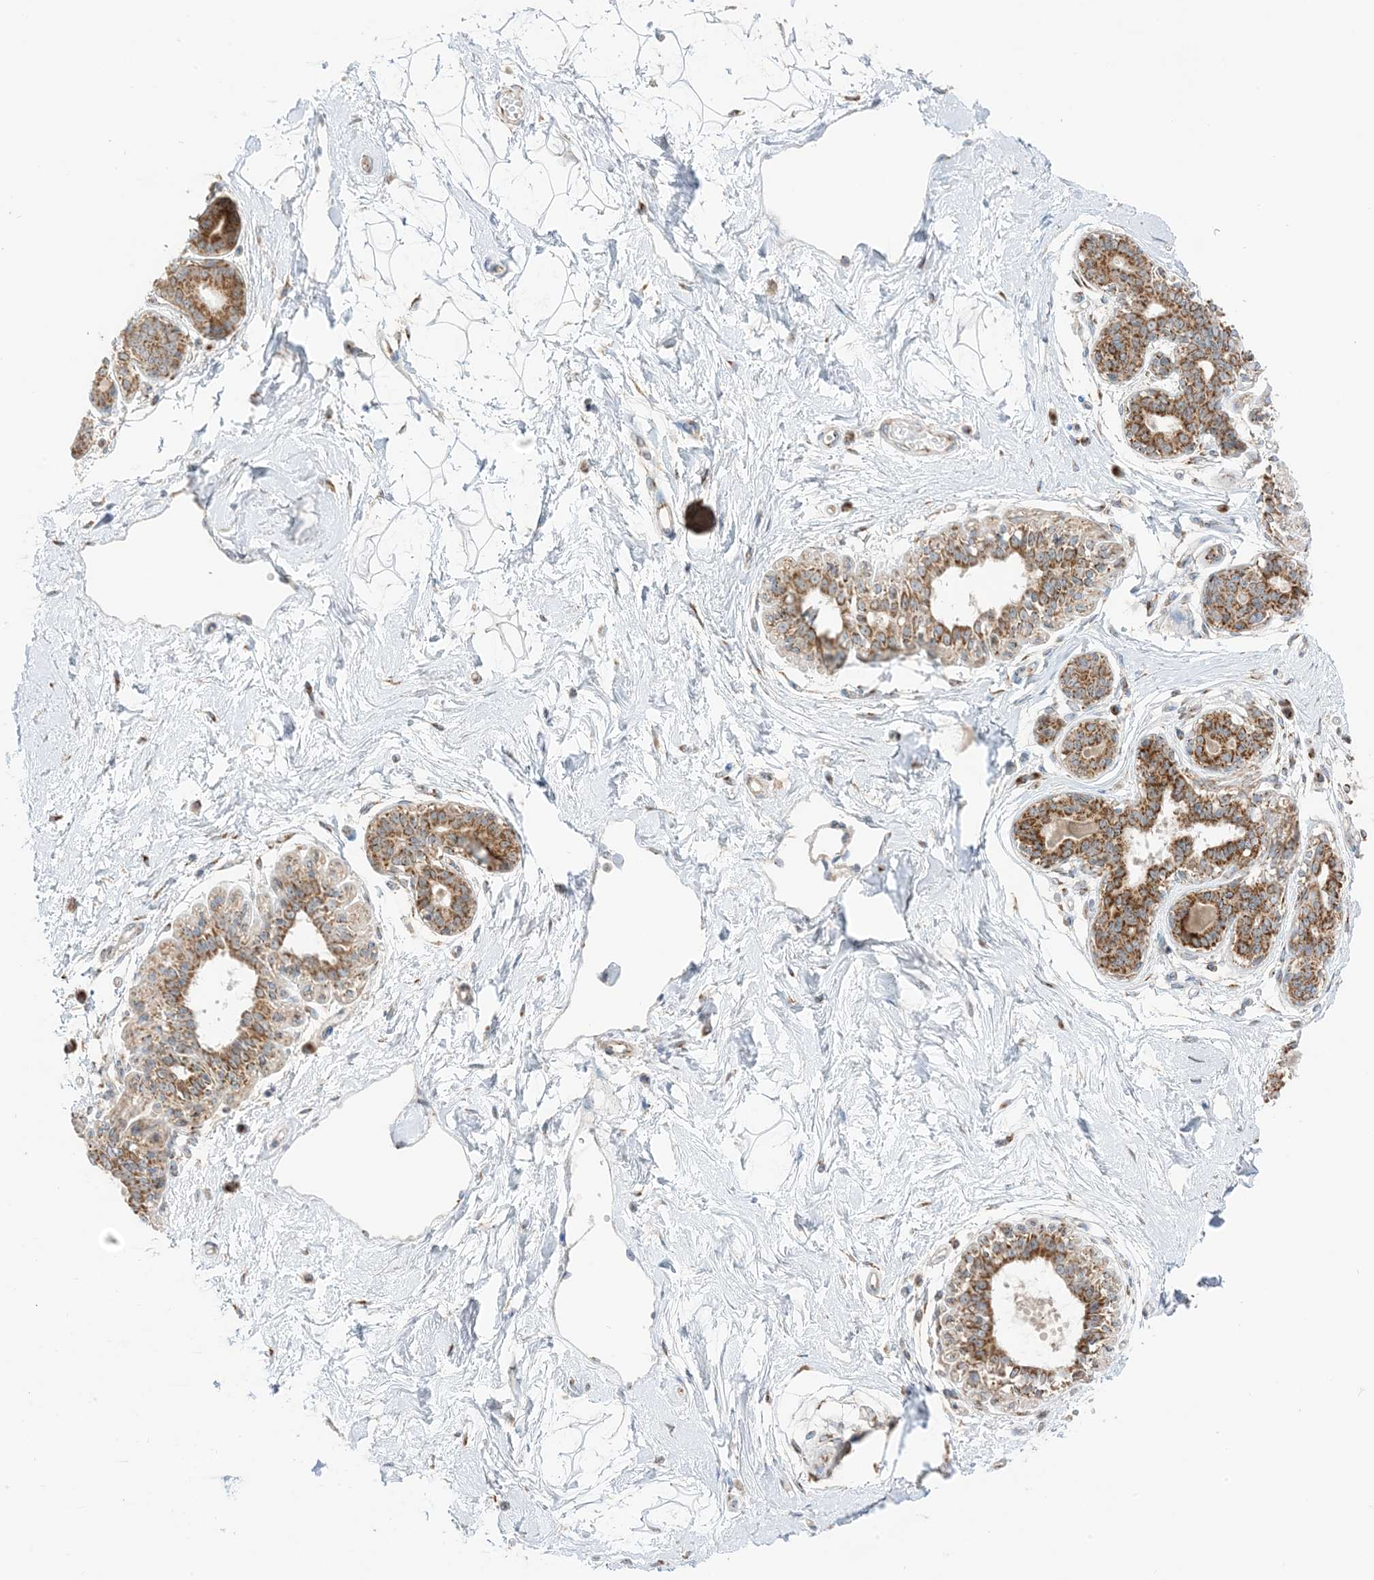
{"staining": {"intensity": "negative", "quantity": "none", "location": "none"}, "tissue": "breast", "cell_type": "Adipocytes", "image_type": "normal", "snomed": [{"axis": "morphology", "description": "Normal tissue, NOS"}, {"axis": "topography", "description": "Breast"}], "caption": "High magnification brightfield microscopy of normal breast stained with DAB (brown) and counterstained with hematoxylin (blue): adipocytes show no significant staining. (DAB immunohistochemistry with hematoxylin counter stain).", "gene": "SLC25A12", "patient": {"sex": "female", "age": 45}}